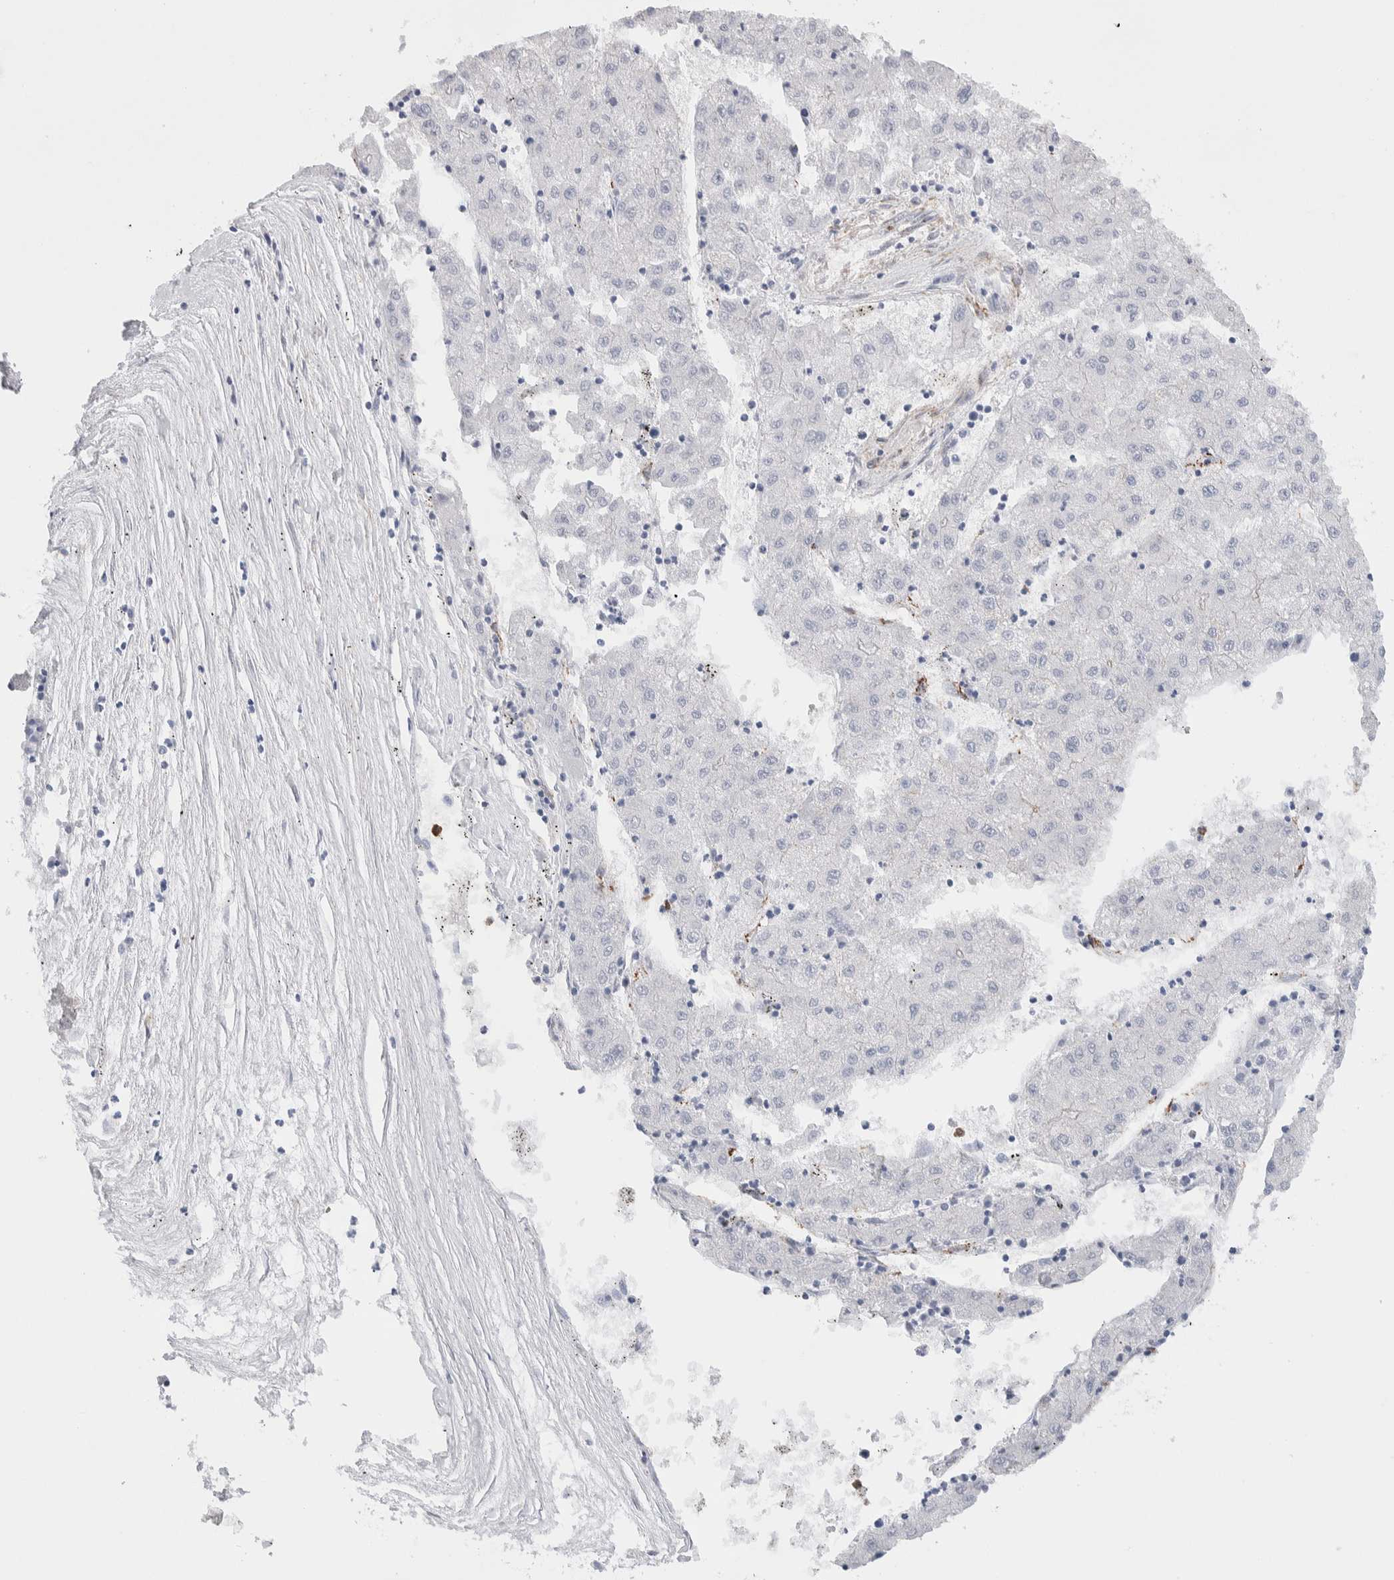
{"staining": {"intensity": "negative", "quantity": "none", "location": "none"}, "tissue": "liver cancer", "cell_type": "Tumor cells", "image_type": "cancer", "snomed": [{"axis": "morphology", "description": "Carcinoma, Hepatocellular, NOS"}, {"axis": "topography", "description": "Liver"}], "caption": "Immunohistochemical staining of hepatocellular carcinoma (liver) reveals no significant positivity in tumor cells.", "gene": "SEPTIN4", "patient": {"sex": "male", "age": 72}}